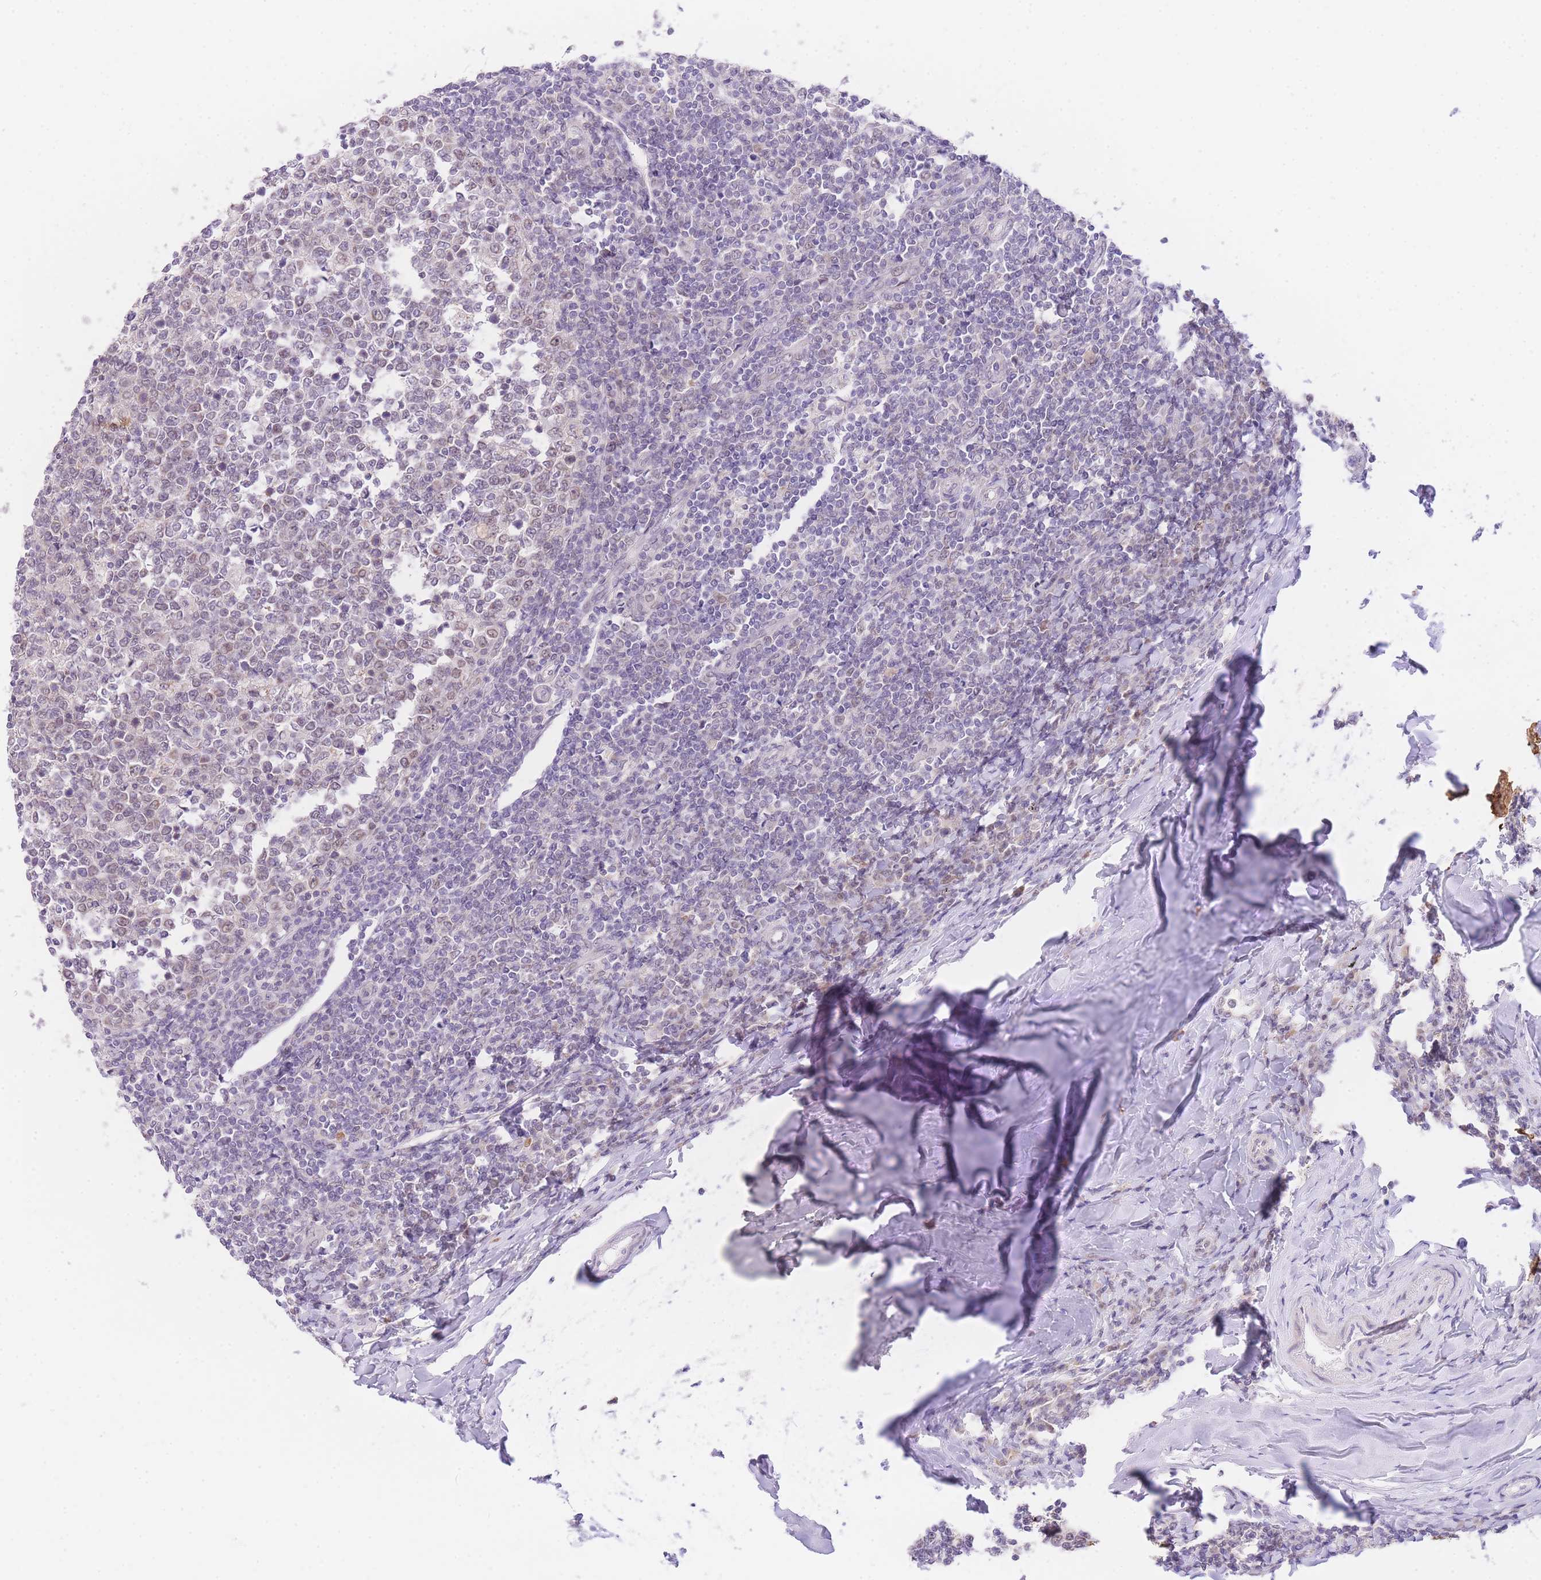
{"staining": {"intensity": "moderate", "quantity": "25%-75%", "location": "nuclear"}, "tissue": "tonsil", "cell_type": "Germinal center cells", "image_type": "normal", "snomed": [{"axis": "morphology", "description": "Normal tissue, NOS"}, {"axis": "topography", "description": "Tonsil"}], "caption": "Protein staining shows moderate nuclear positivity in approximately 25%-75% of germinal center cells in benign tonsil.", "gene": "UBXN7", "patient": {"sex": "female", "age": 19}}